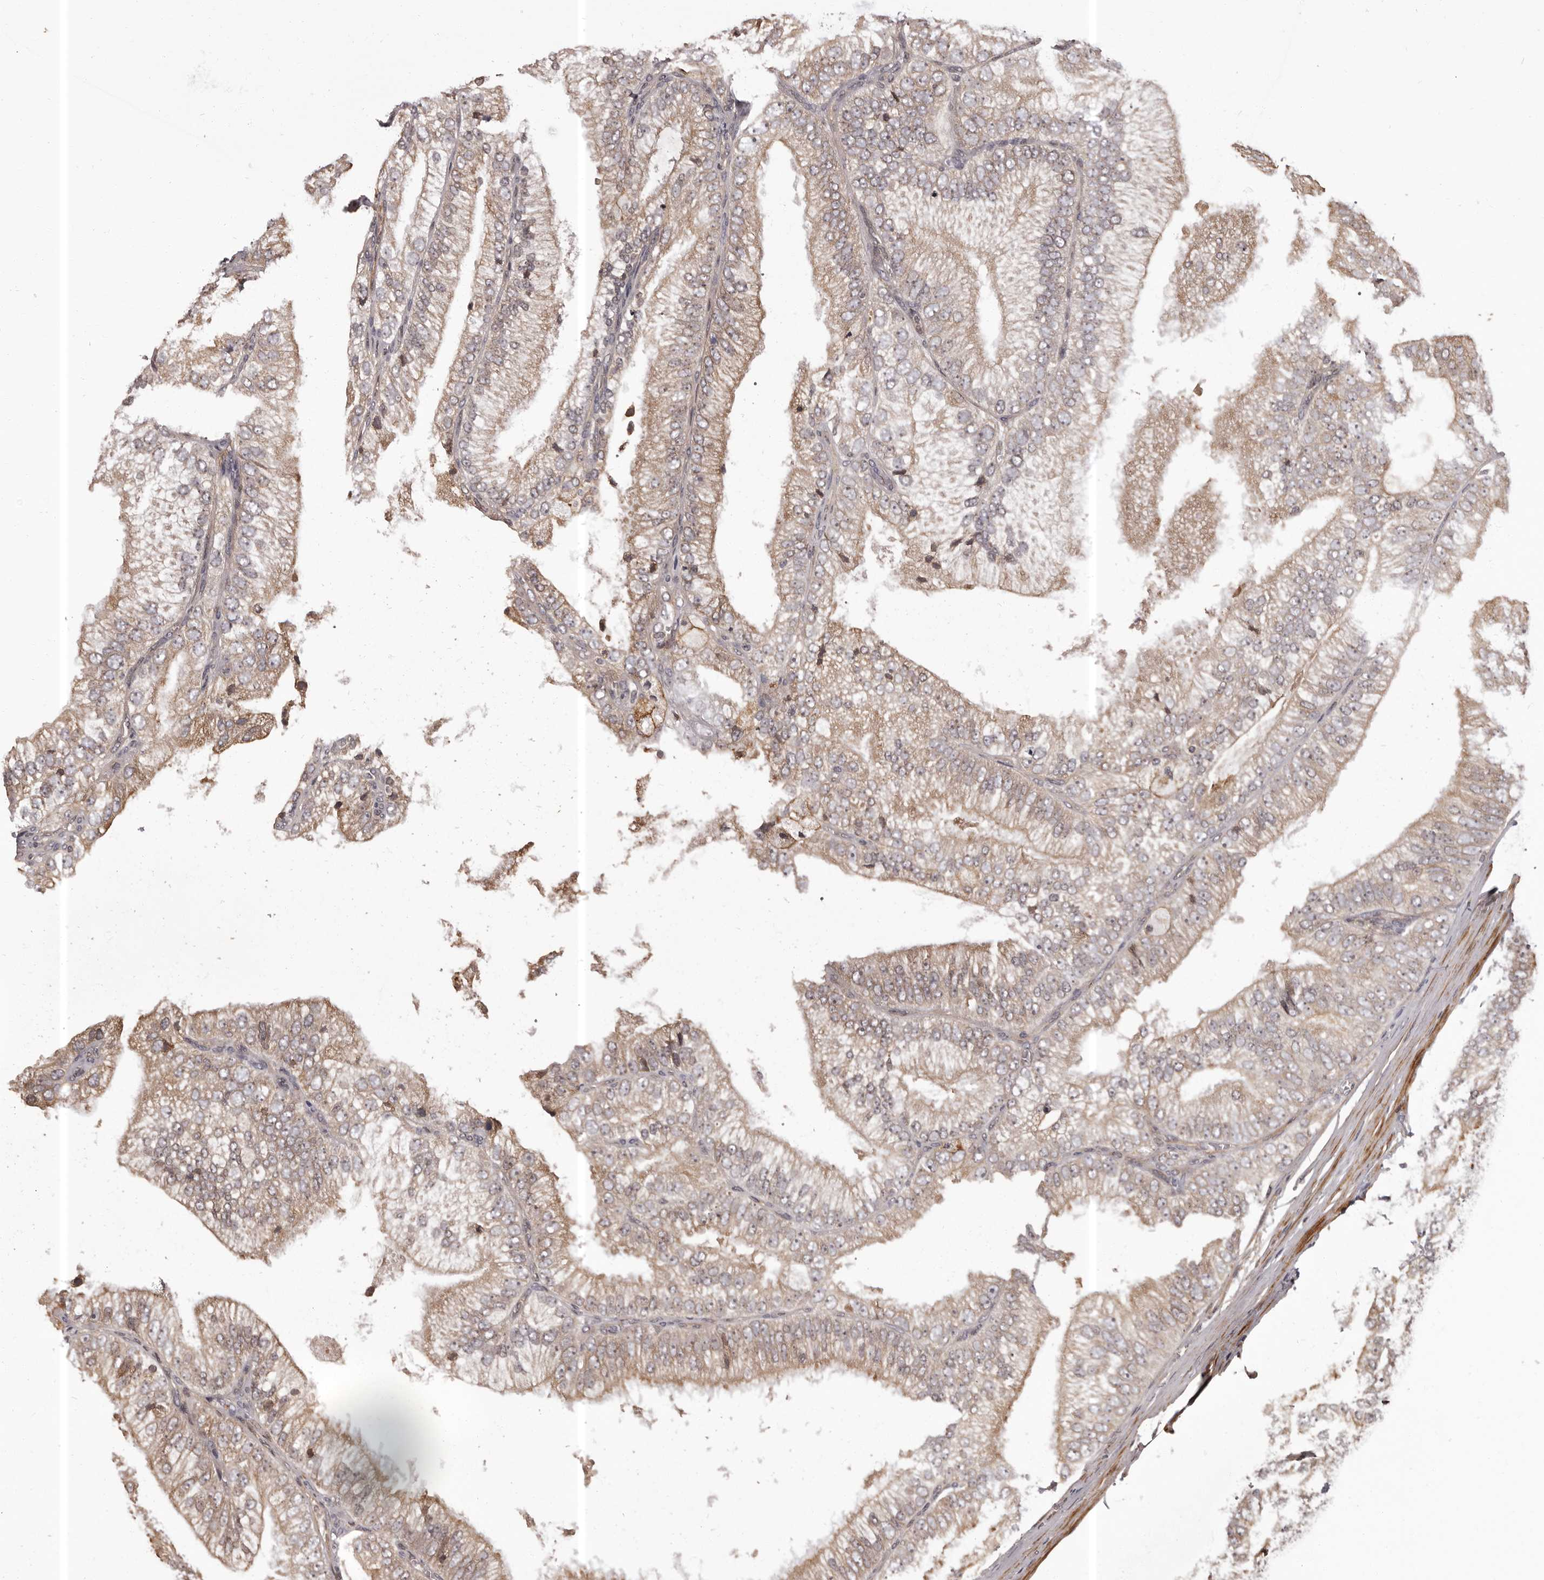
{"staining": {"intensity": "weak", "quantity": "25%-75%", "location": "cytoplasmic/membranous"}, "tissue": "prostate cancer", "cell_type": "Tumor cells", "image_type": "cancer", "snomed": [{"axis": "morphology", "description": "Adenocarcinoma, High grade"}, {"axis": "topography", "description": "Prostate"}], "caption": "High-magnification brightfield microscopy of prostate cancer (high-grade adenocarcinoma) stained with DAB (brown) and counterstained with hematoxylin (blue). tumor cells exhibit weak cytoplasmic/membranous positivity is present in about25%-75% of cells. Nuclei are stained in blue.", "gene": "SLITRK6", "patient": {"sex": "male", "age": 58}}